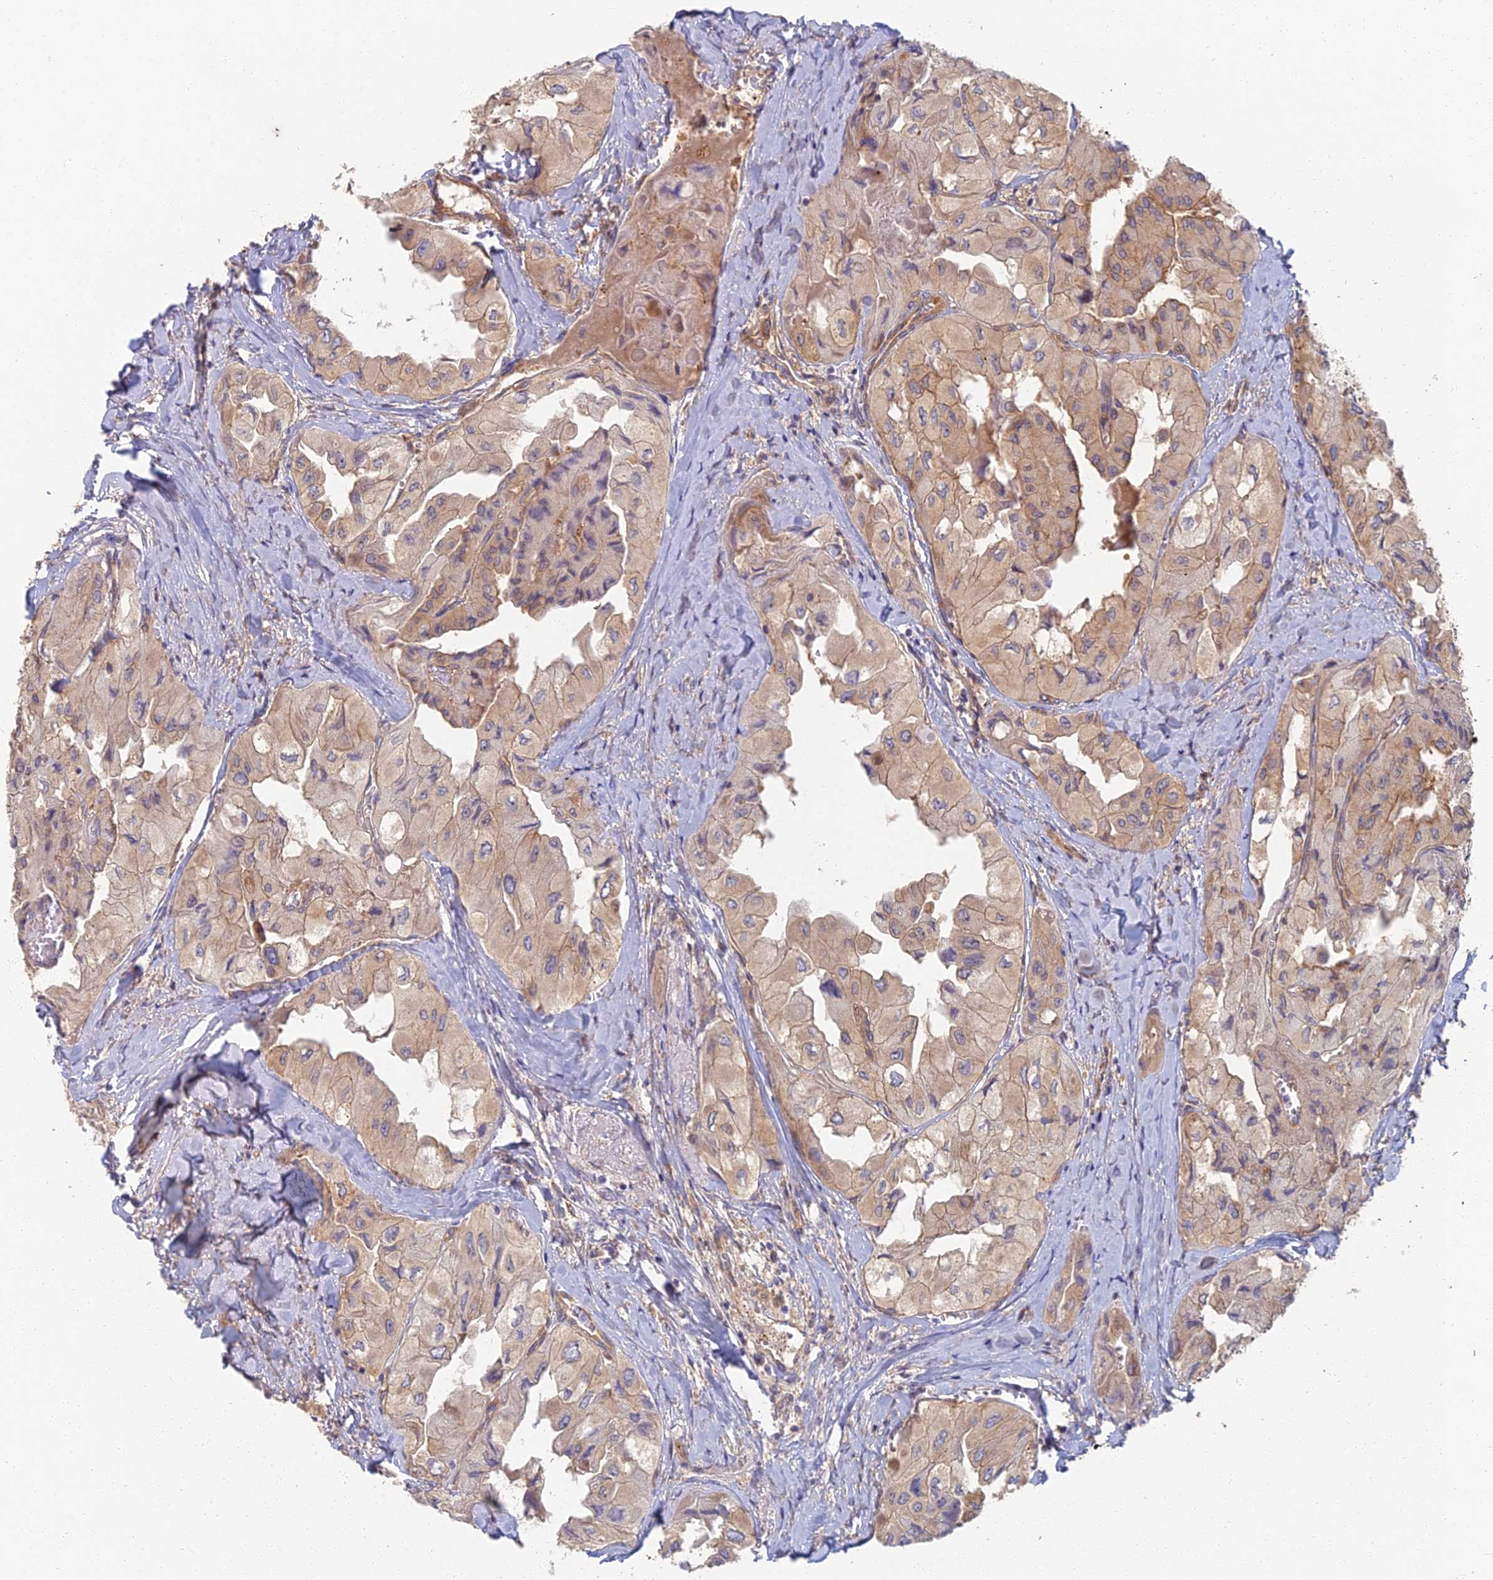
{"staining": {"intensity": "weak", "quantity": ">75%", "location": "cytoplasmic/membranous"}, "tissue": "thyroid cancer", "cell_type": "Tumor cells", "image_type": "cancer", "snomed": [{"axis": "morphology", "description": "Normal tissue, NOS"}, {"axis": "morphology", "description": "Papillary adenocarcinoma, NOS"}, {"axis": "topography", "description": "Thyroid gland"}], "caption": "There is low levels of weak cytoplasmic/membranous positivity in tumor cells of thyroid papillary adenocarcinoma, as demonstrated by immunohistochemical staining (brown color).", "gene": "RBSN", "patient": {"sex": "female", "age": 59}}